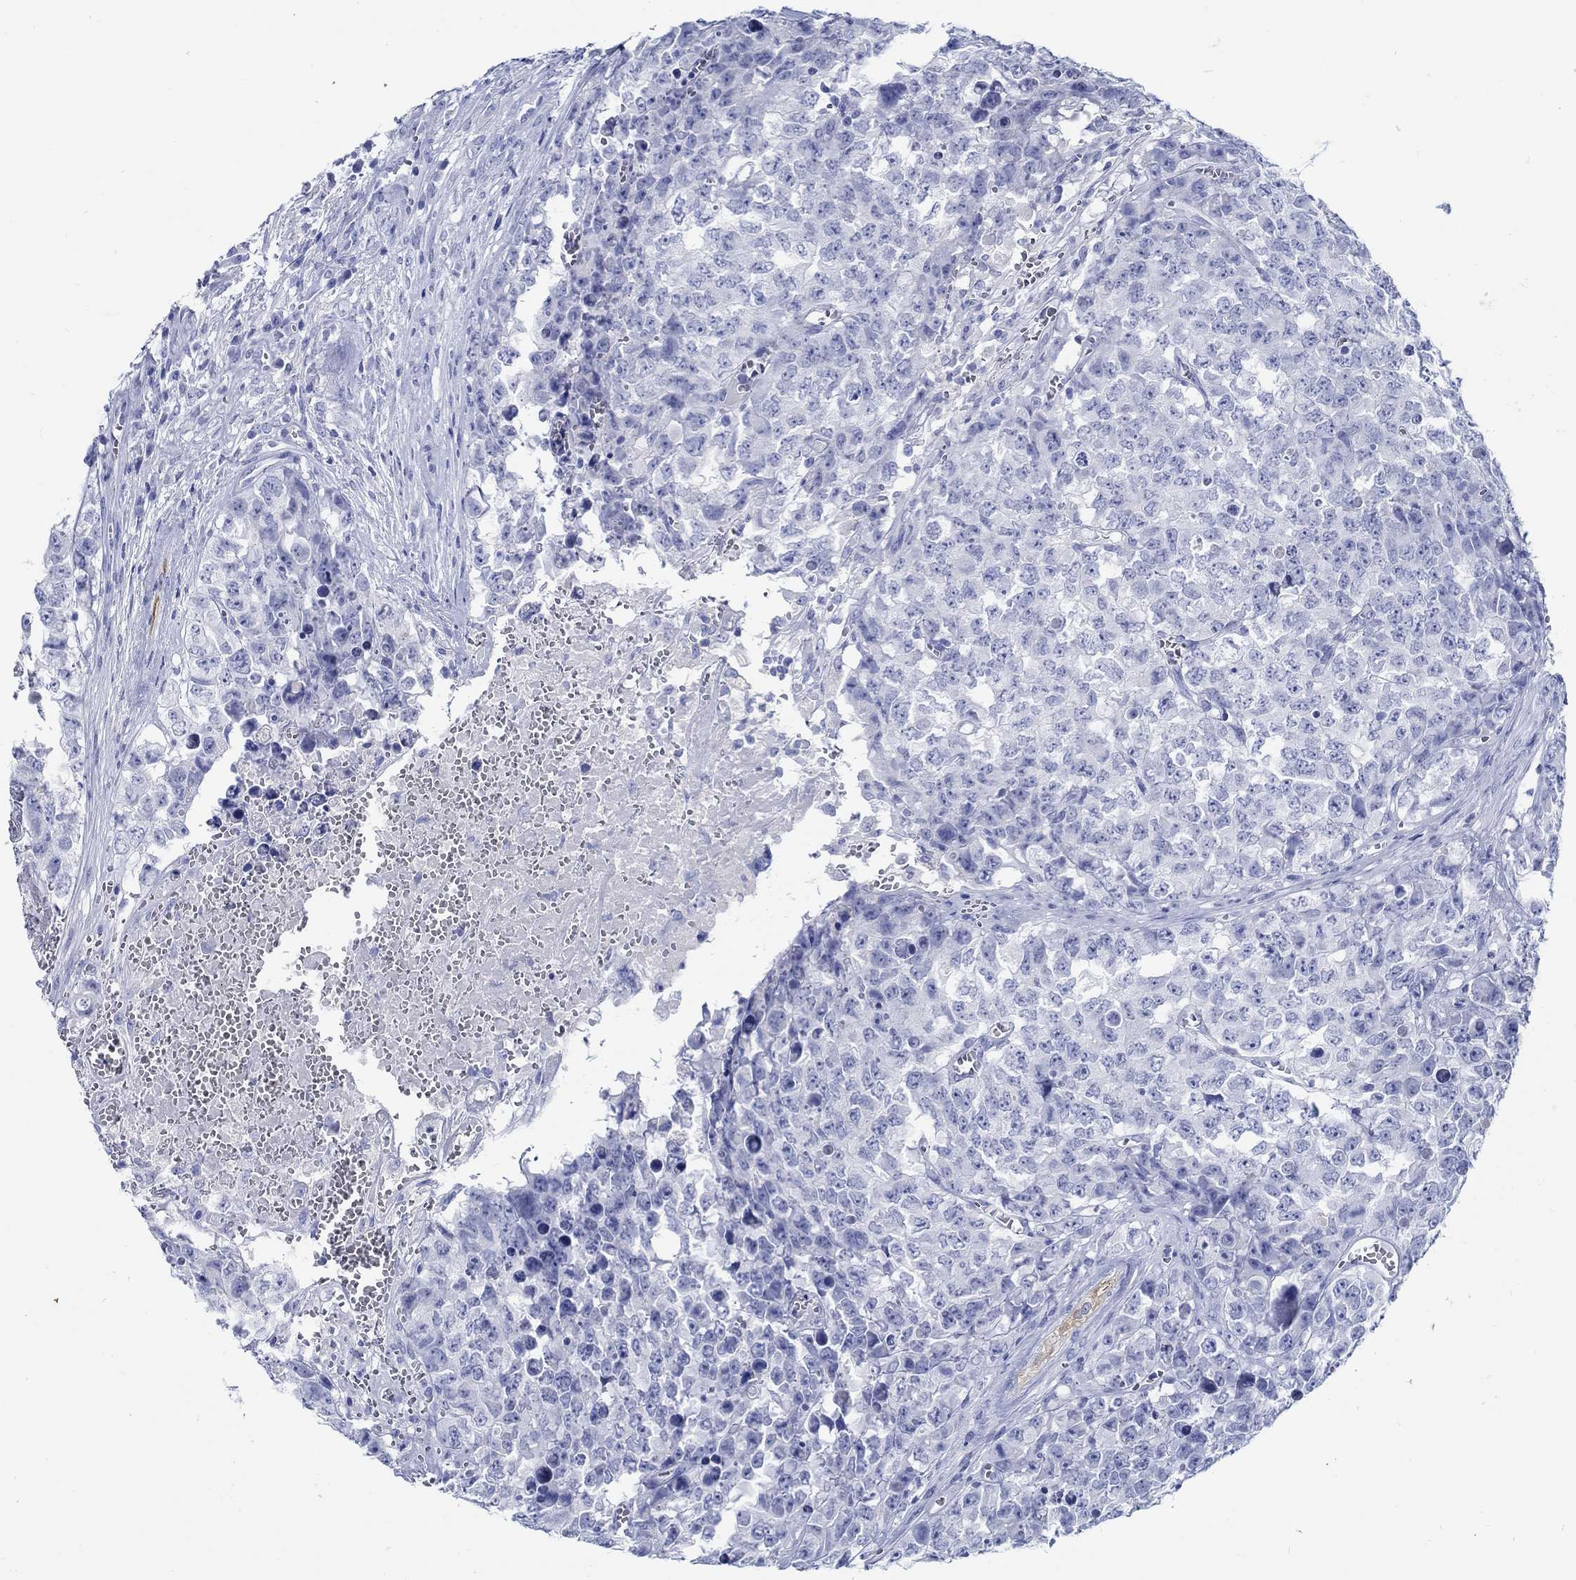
{"staining": {"intensity": "negative", "quantity": "none", "location": "none"}, "tissue": "testis cancer", "cell_type": "Tumor cells", "image_type": "cancer", "snomed": [{"axis": "morphology", "description": "Carcinoma, Embryonal, NOS"}, {"axis": "topography", "description": "Testis"}], "caption": "Immunohistochemistry (IHC) micrograph of testis embryonal carcinoma stained for a protein (brown), which exhibits no expression in tumor cells.", "gene": "FBXO2", "patient": {"sex": "male", "age": 23}}